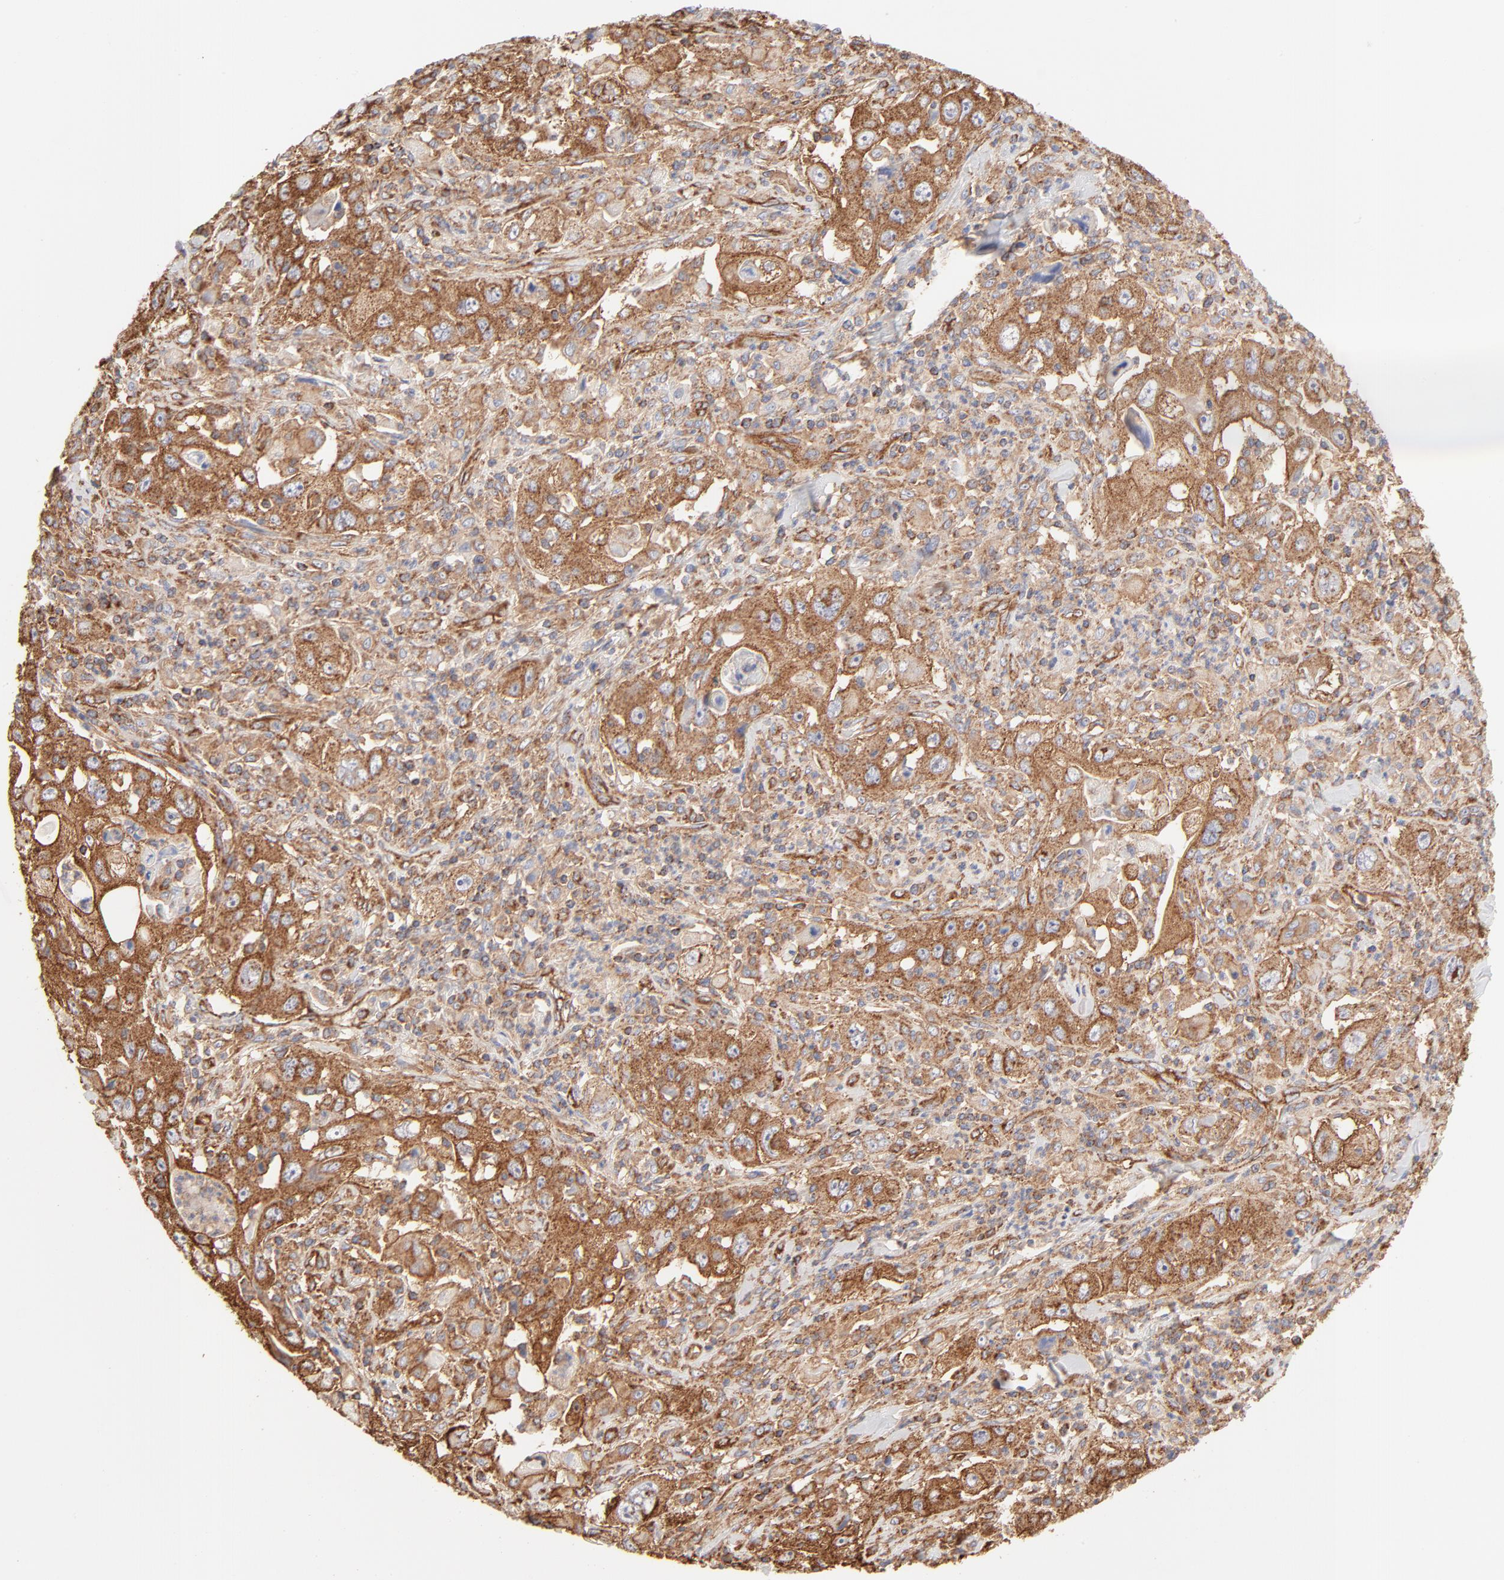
{"staining": {"intensity": "strong", "quantity": ">75%", "location": "cytoplasmic/membranous"}, "tissue": "pancreatic cancer", "cell_type": "Tumor cells", "image_type": "cancer", "snomed": [{"axis": "morphology", "description": "Adenocarcinoma, NOS"}, {"axis": "topography", "description": "Pancreas"}], "caption": "A micrograph showing strong cytoplasmic/membranous staining in approximately >75% of tumor cells in pancreatic adenocarcinoma, as visualized by brown immunohistochemical staining.", "gene": "CLTB", "patient": {"sex": "male", "age": 70}}